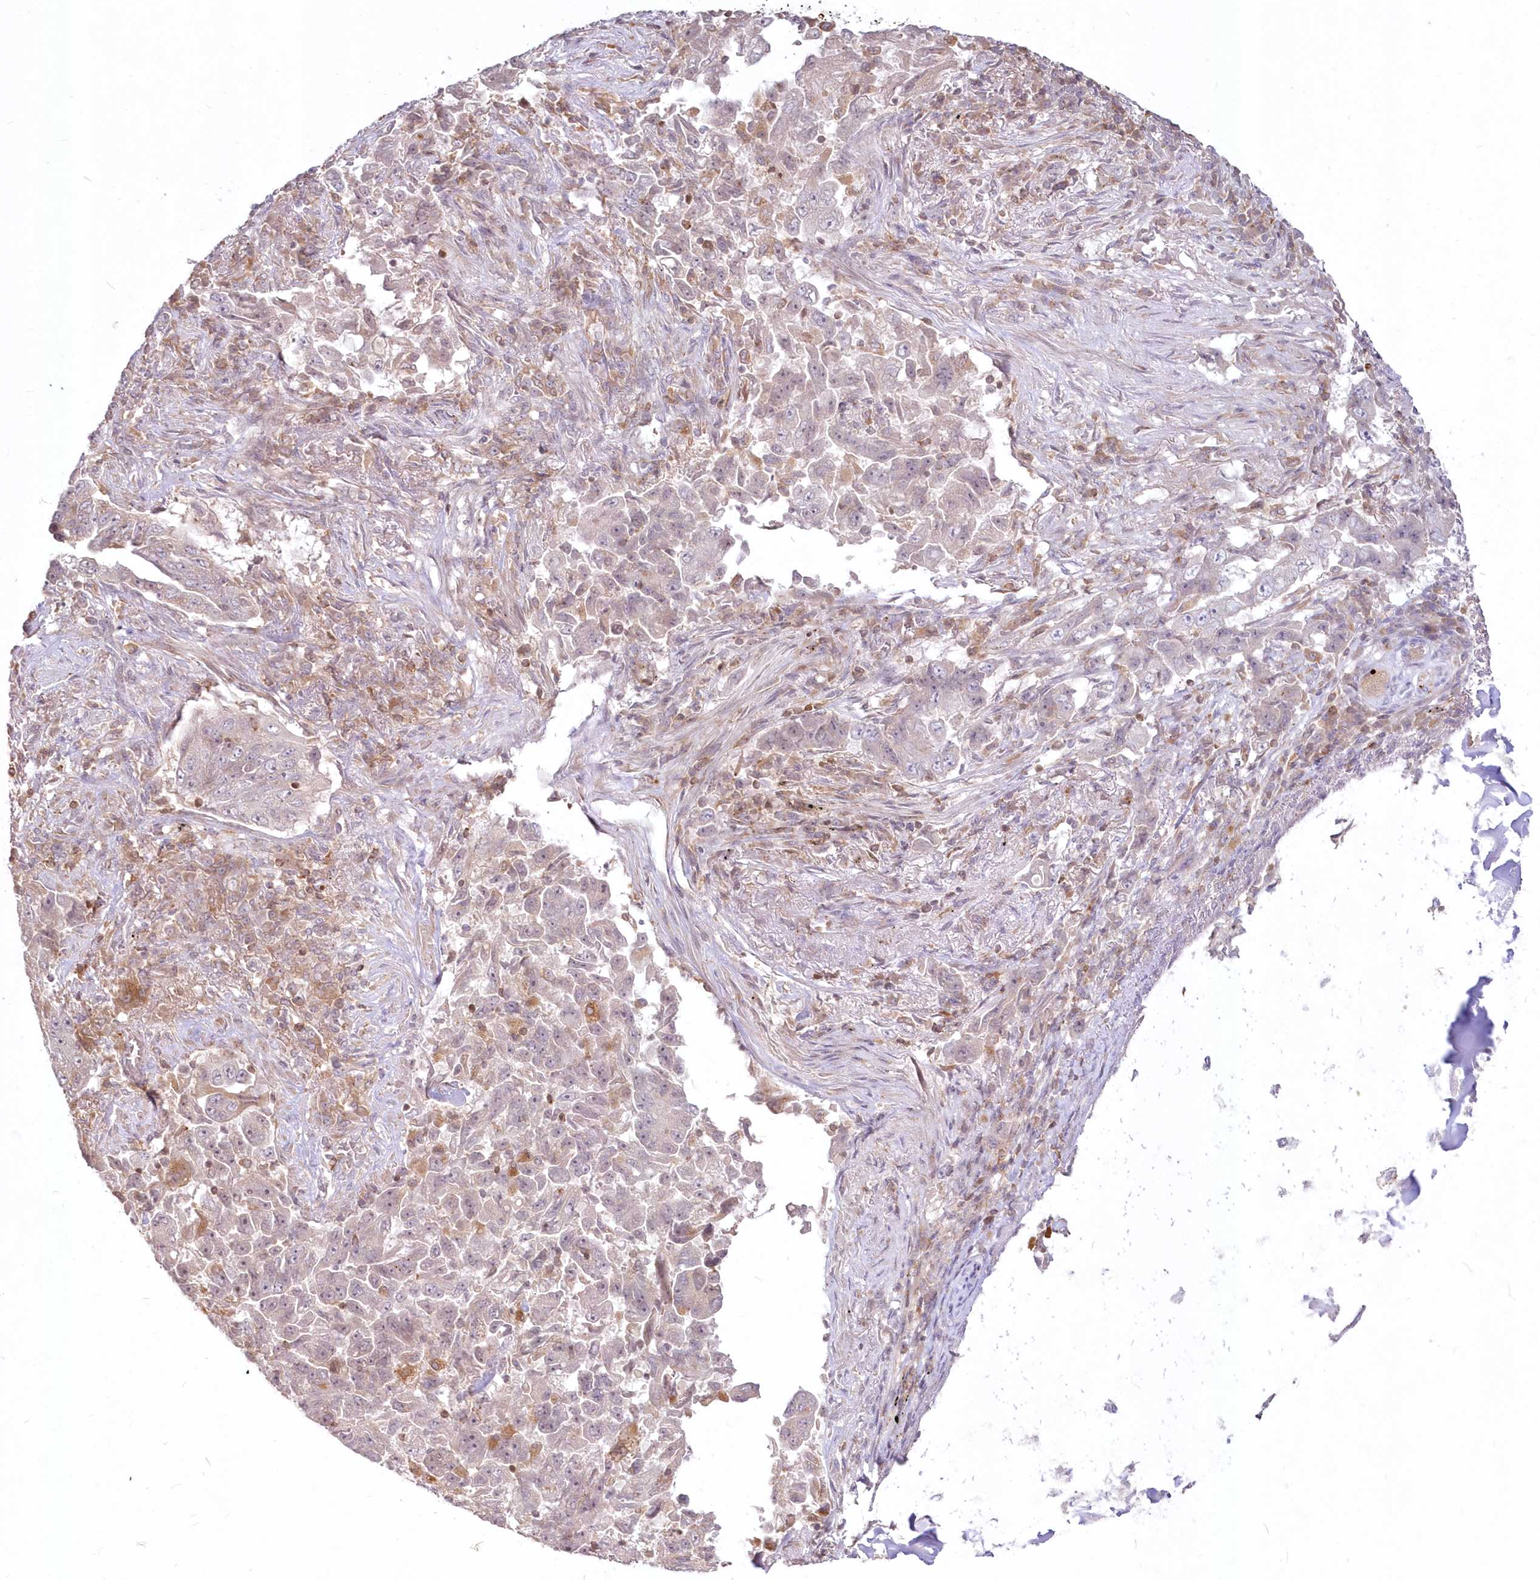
{"staining": {"intensity": "negative", "quantity": "none", "location": "none"}, "tissue": "lung cancer", "cell_type": "Tumor cells", "image_type": "cancer", "snomed": [{"axis": "morphology", "description": "Adenocarcinoma, NOS"}, {"axis": "topography", "description": "Lung"}], "caption": "Protein analysis of lung cancer displays no significant positivity in tumor cells.", "gene": "MTMR3", "patient": {"sex": "female", "age": 51}}